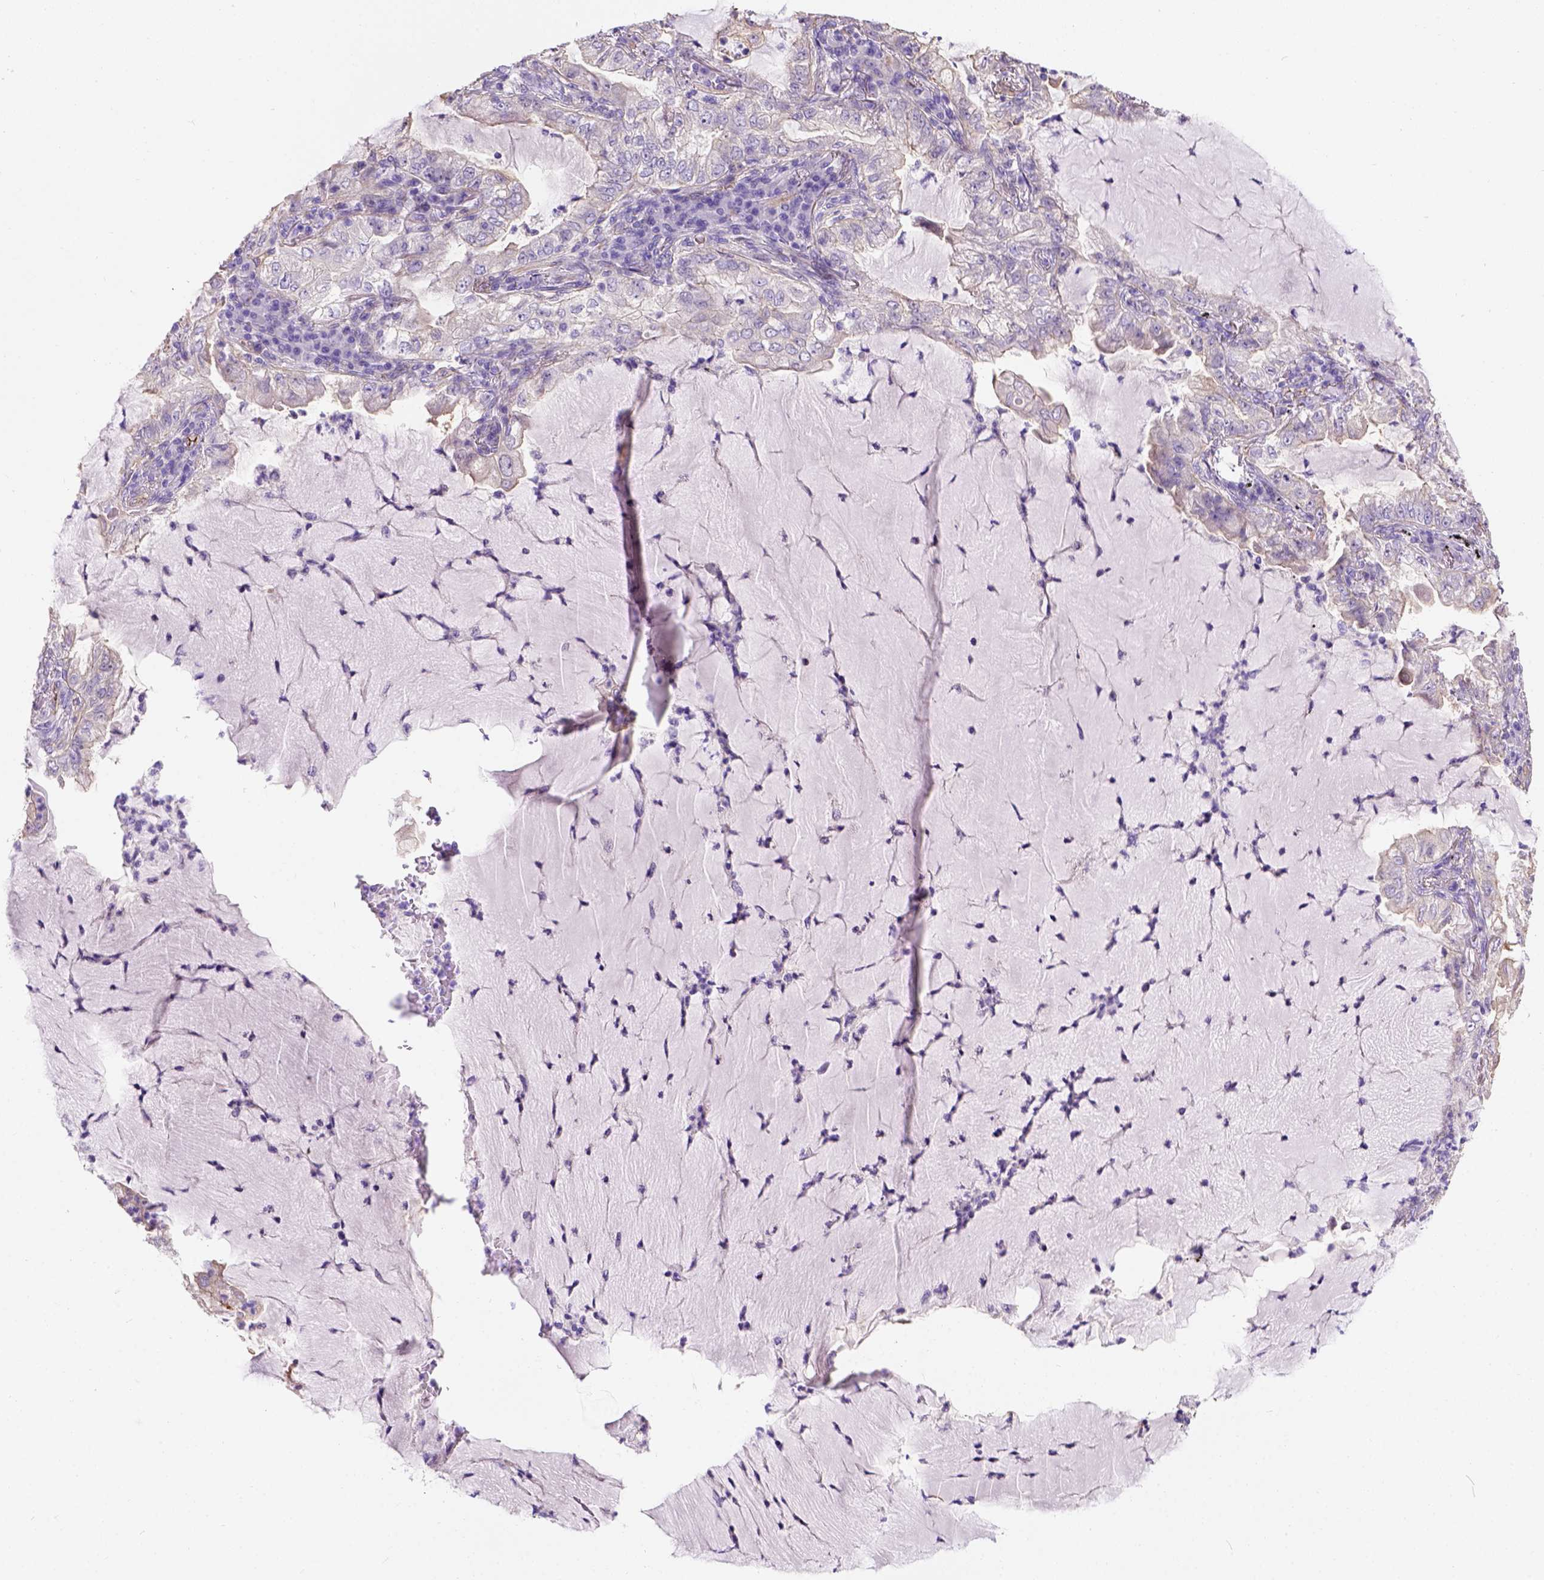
{"staining": {"intensity": "negative", "quantity": "none", "location": "none"}, "tissue": "lung cancer", "cell_type": "Tumor cells", "image_type": "cancer", "snomed": [{"axis": "morphology", "description": "Adenocarcinoma, NOS"}, {"axis": "topography", "description": "Lung"}], "caption": "Human adenocarcinoma (lung) stained for a protein using immunohistochemistry (IHC) displays no staining in tumor cells.", "gene": "PHF7", "patient": {"sex": "female", "age": 73}}